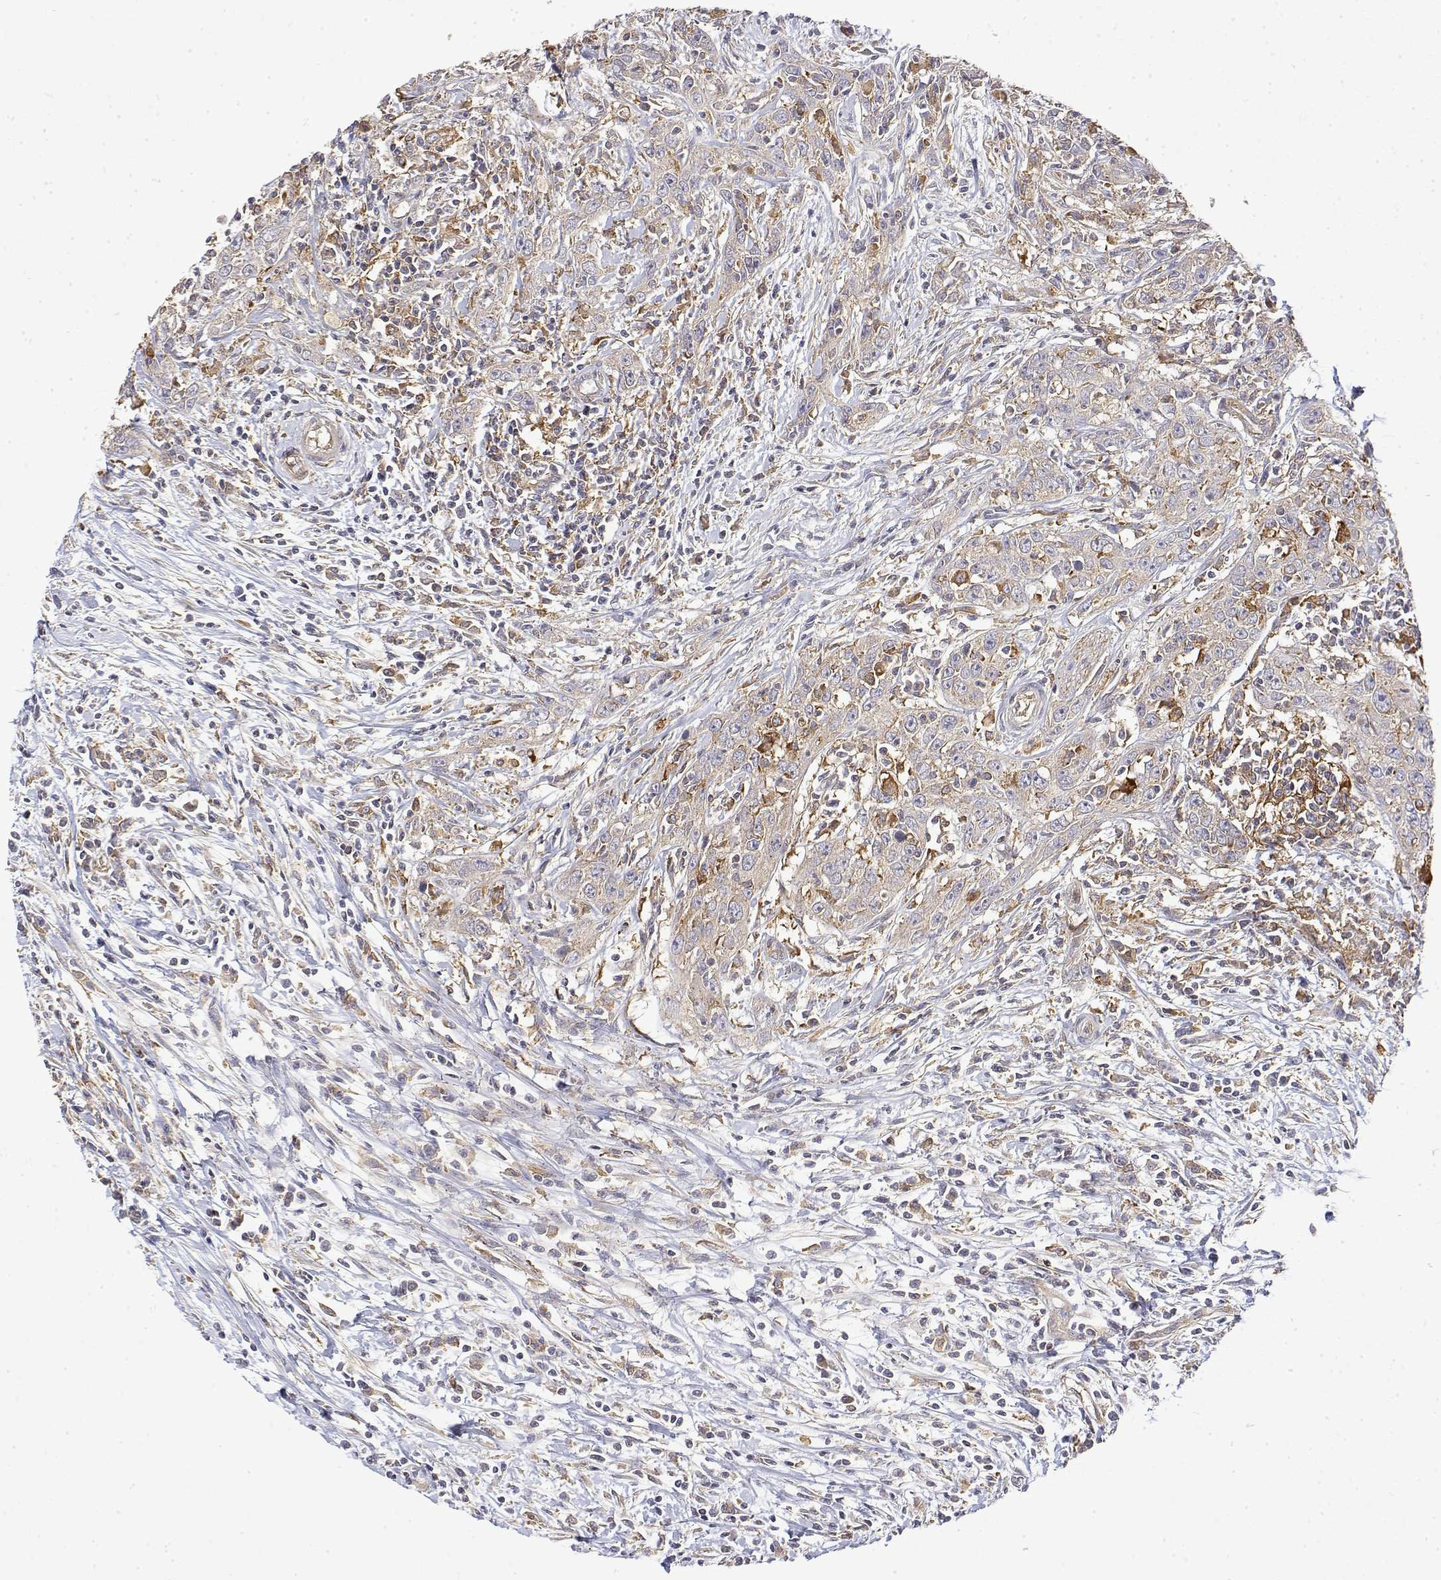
{"staining": {"intensity": "negative", "quantity": "none", "location": "none"}, "tissue": "urothelial cancer", "cell_type": "Tumor cells", "image_type": "cancer", "snomed": [{"axis": "morphology", "description": "Urothelial carcinoma, High grade"}, {"axis": "topography", "description": "Urinary bladder"}], "caption": "A micrograph of urothelial cancer stained for a protein shows no brown staining in tumor cells.", "gene": "PACSIN2", "patient": {"sex": "male", "age": 83}}